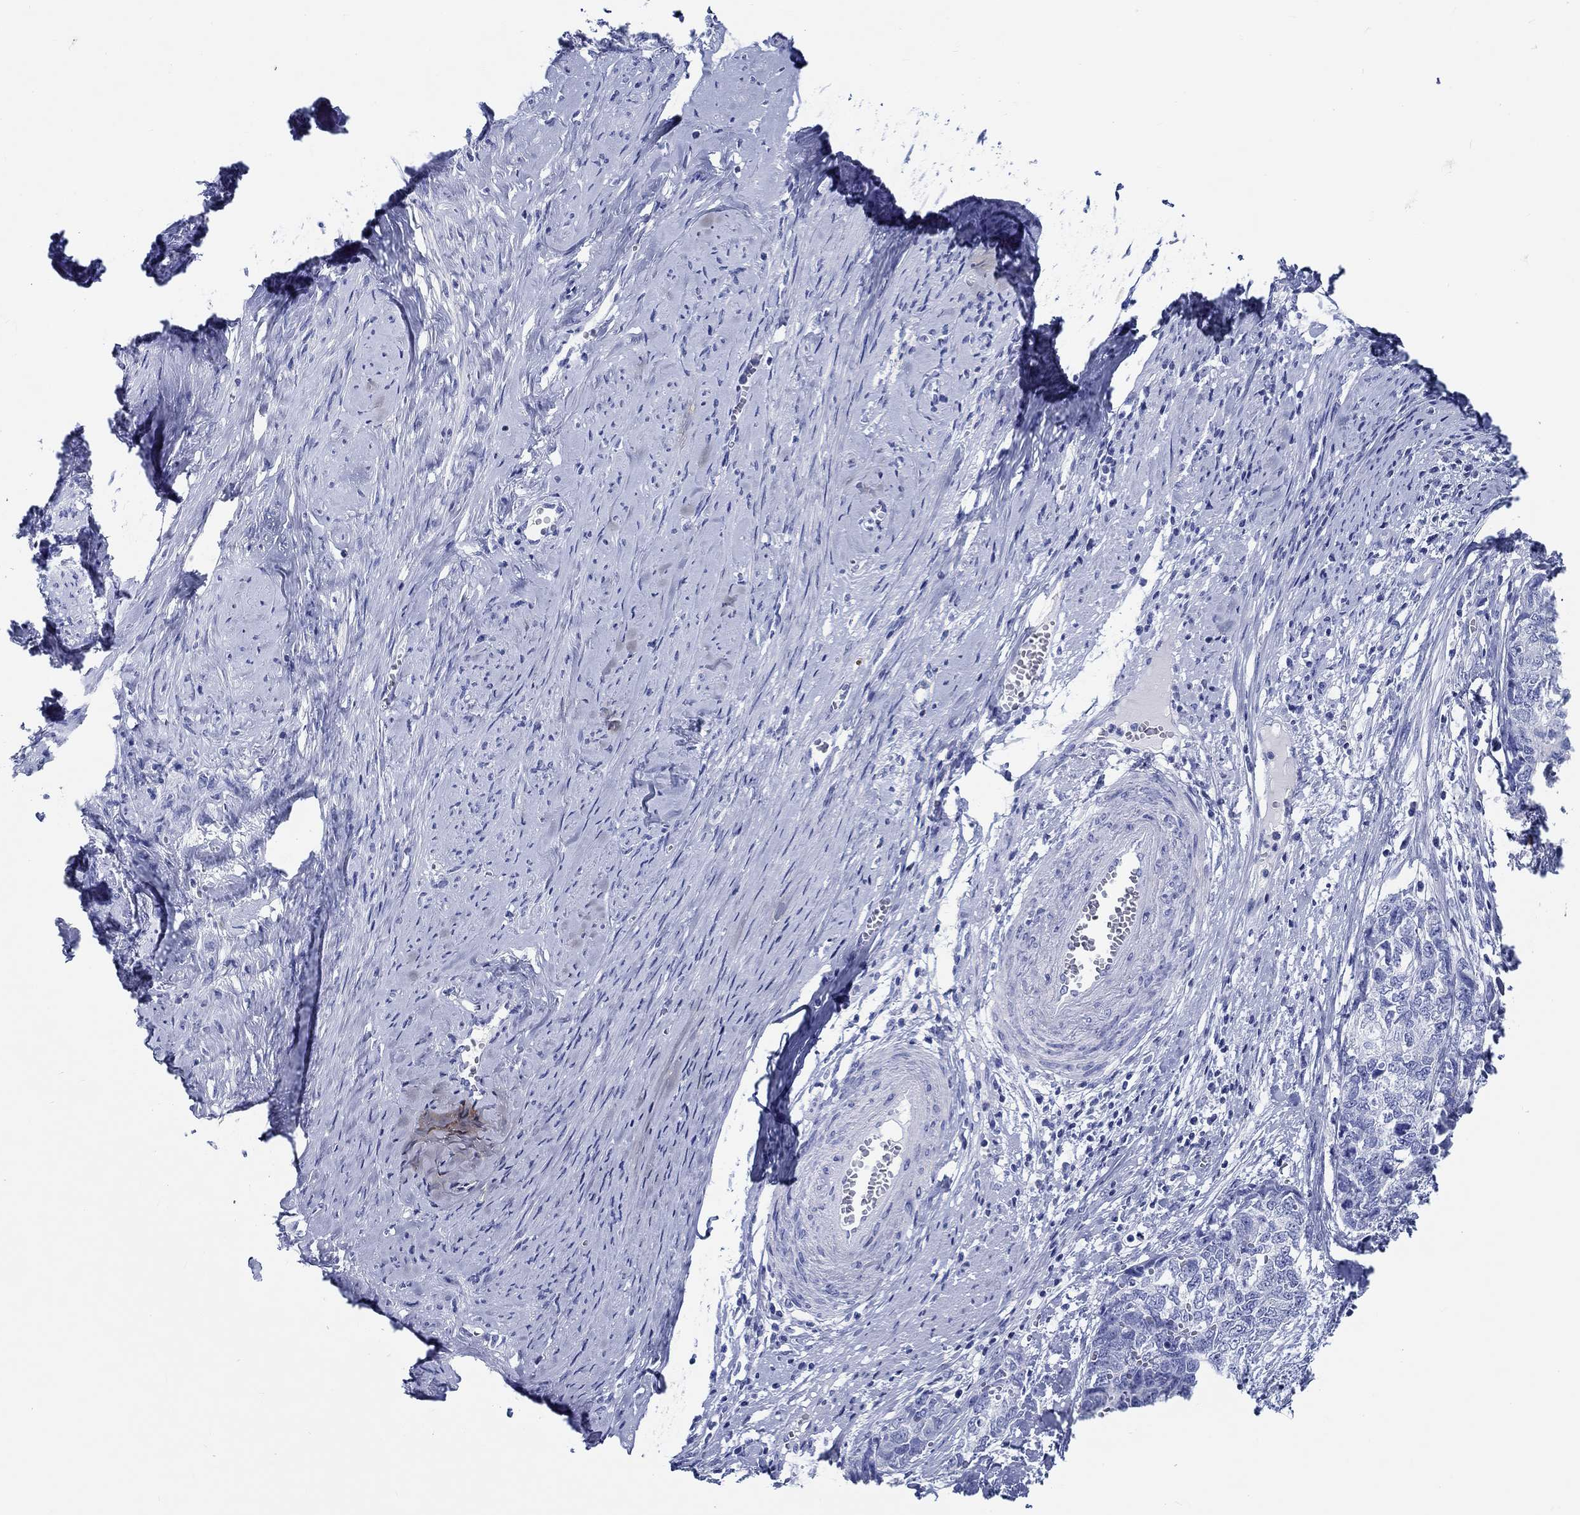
{"staining": {"intensity": "negative", "quantity": "none", "location": "none"}, "tissue": "cervical cancer", "cell_type": "Tumor cells", "image_type": "cancer", "snomed": [{"axis": "morphology", "description": "Squamous cell carcinoma, NOS"}, {"axis": "topography", "description": "Cervix"}], "caption": "This is an immunohistochemistry image of human cervical cancer (squamous cell carcinoma). There is no staining in tumor cells.", "gene": "FBXO2", "patient": {"sex": "female", "age": 63}}